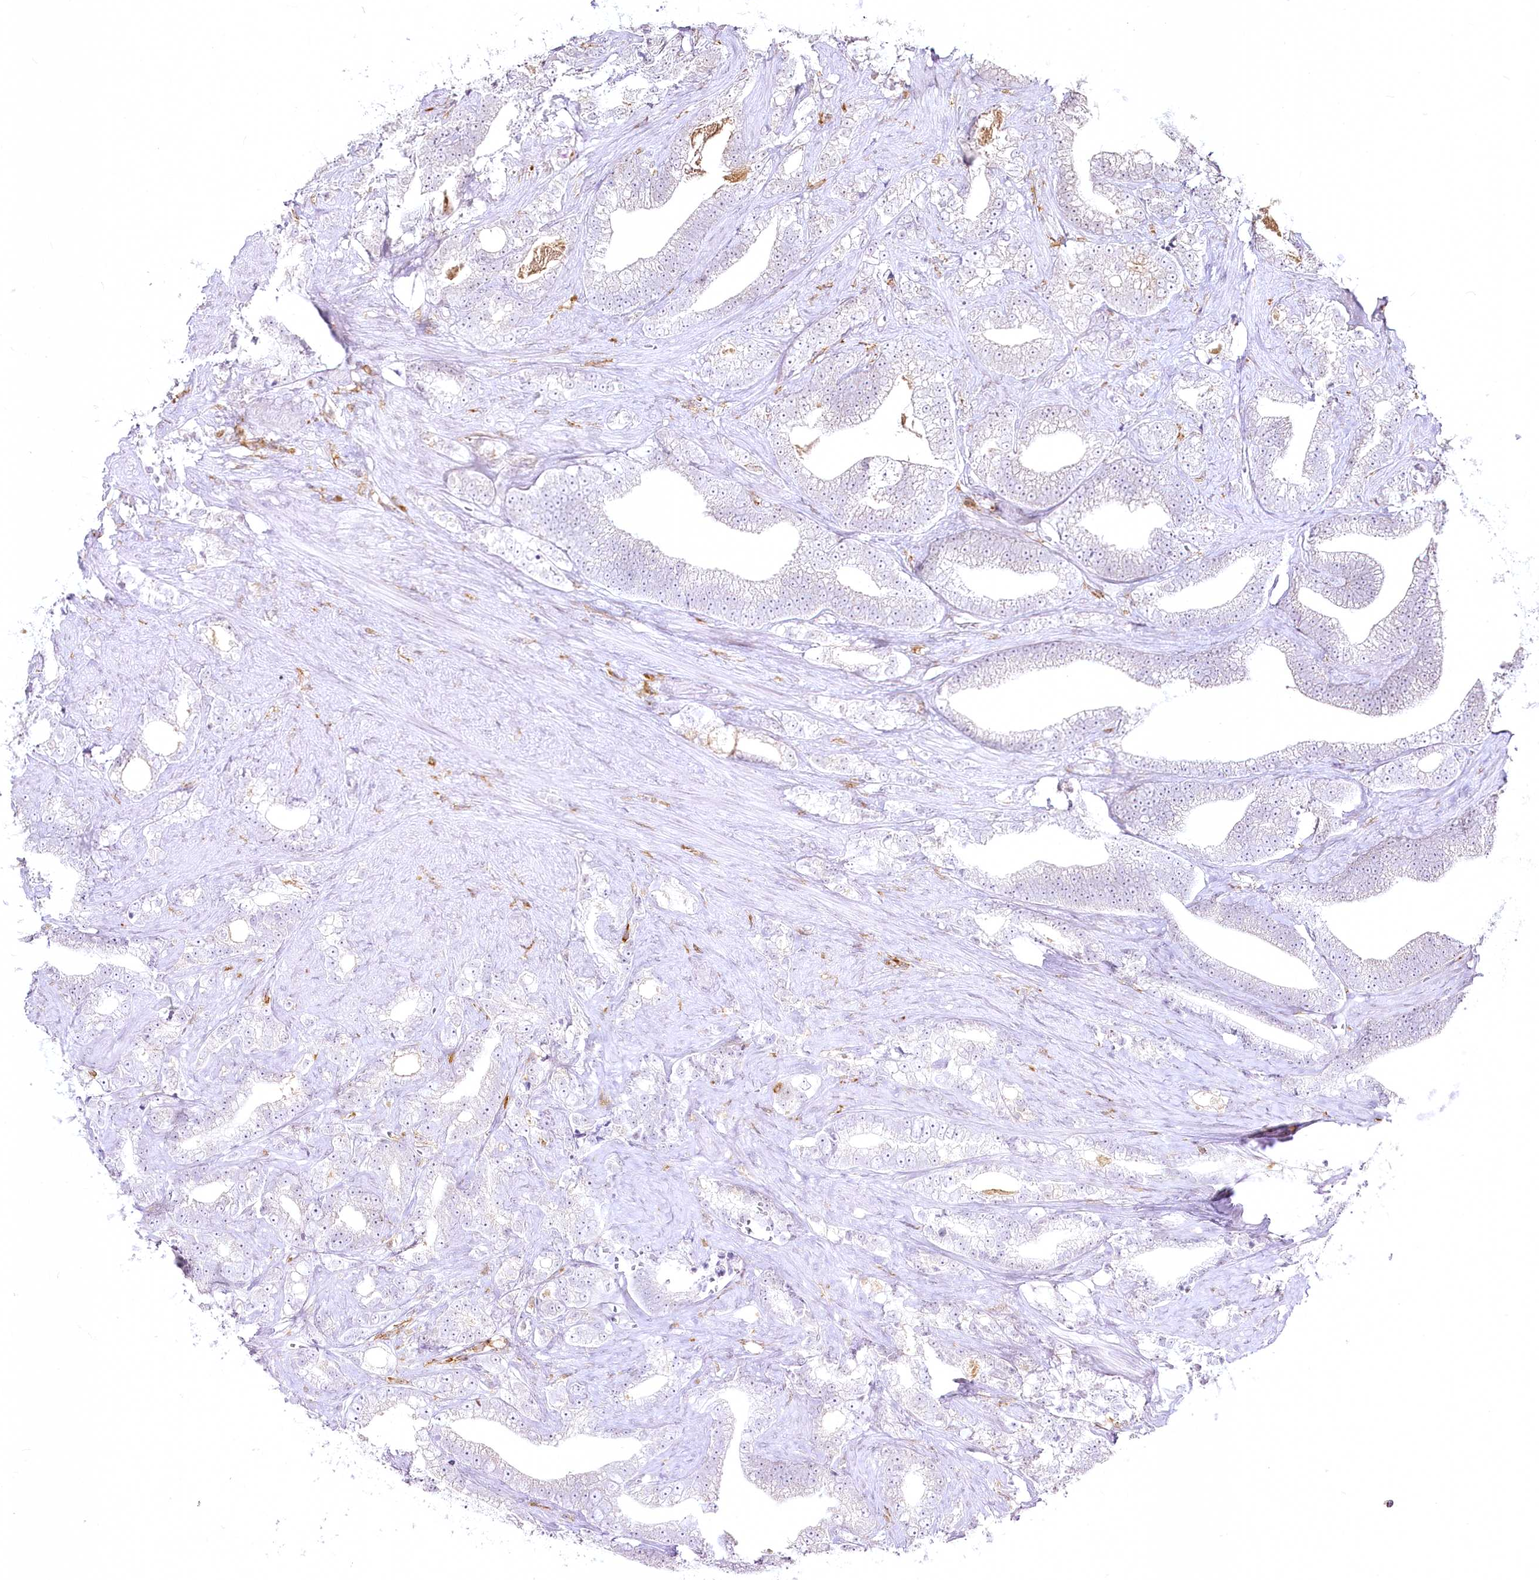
{"staining": {"intensity": "negative", "quantity": "none", "location": "none"}, "tissue": "prostate cancer", "cell_type": "Tumor cells", "image_type": "cancer", "snomed": [{"axis": "morphology", "description": "Adenocarcinoma, High grade"}, {"axis": "topography", "description": "Prostate and seminal vesicle, NOS"}], "caption": "There is no significant positivity in tumor cells of prostate high-grade adenocarcinoma.", "gene": "DOCK2", "patient": {"sex": "male", "age": 67}}